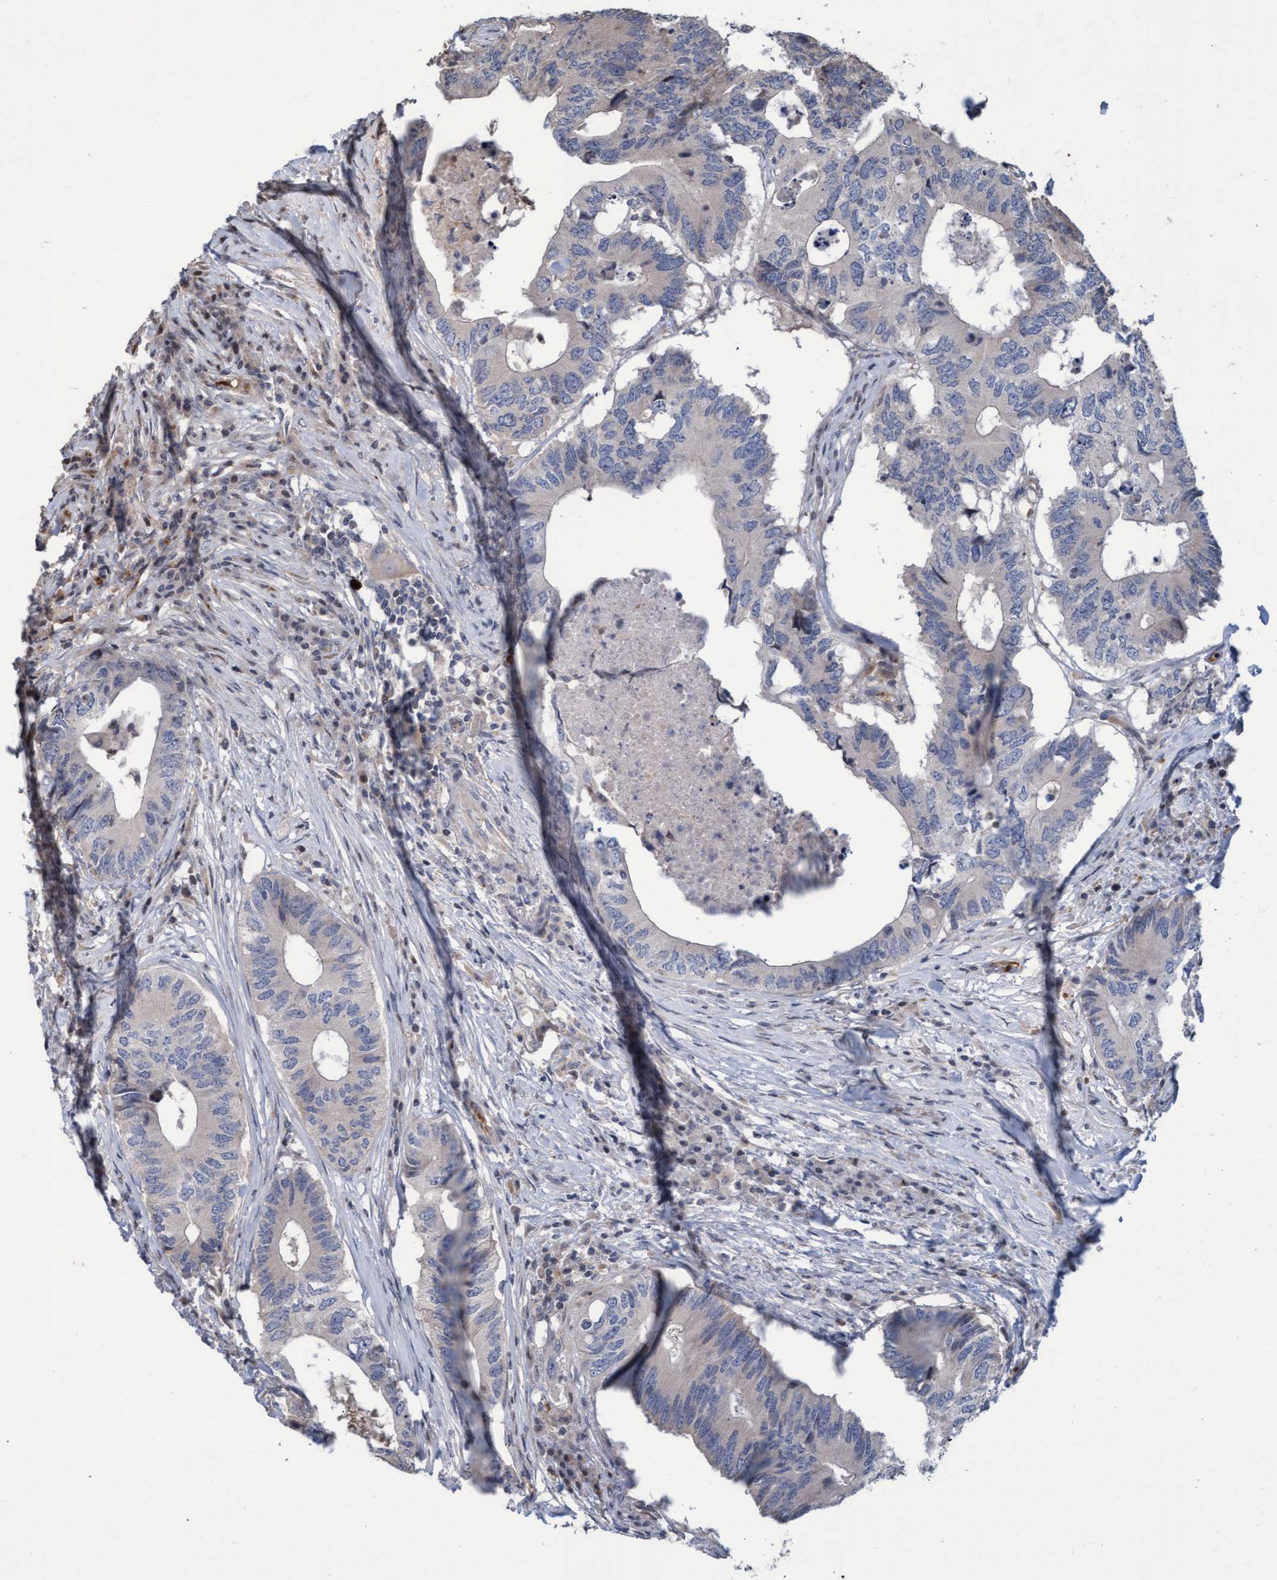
{"staining": {"intensity": "negative", "quantity": "none", "location": "none"}, "tissue": "colorectal cancer", "cell_type": "Tumor cells", "image_type": "cancer", "snomed": [{"axis": "morphology", "description": "Adenocarcinoma, NOS"}, {"axis": "topography", "description": "Colon"}], "caption": "Human colorectal cancer stained for a protein using immunohistochemistry demonstrates no positivity in tumor cells.", "gene": "KCNC2", "patient": {"sex": "male", "age": 71}}